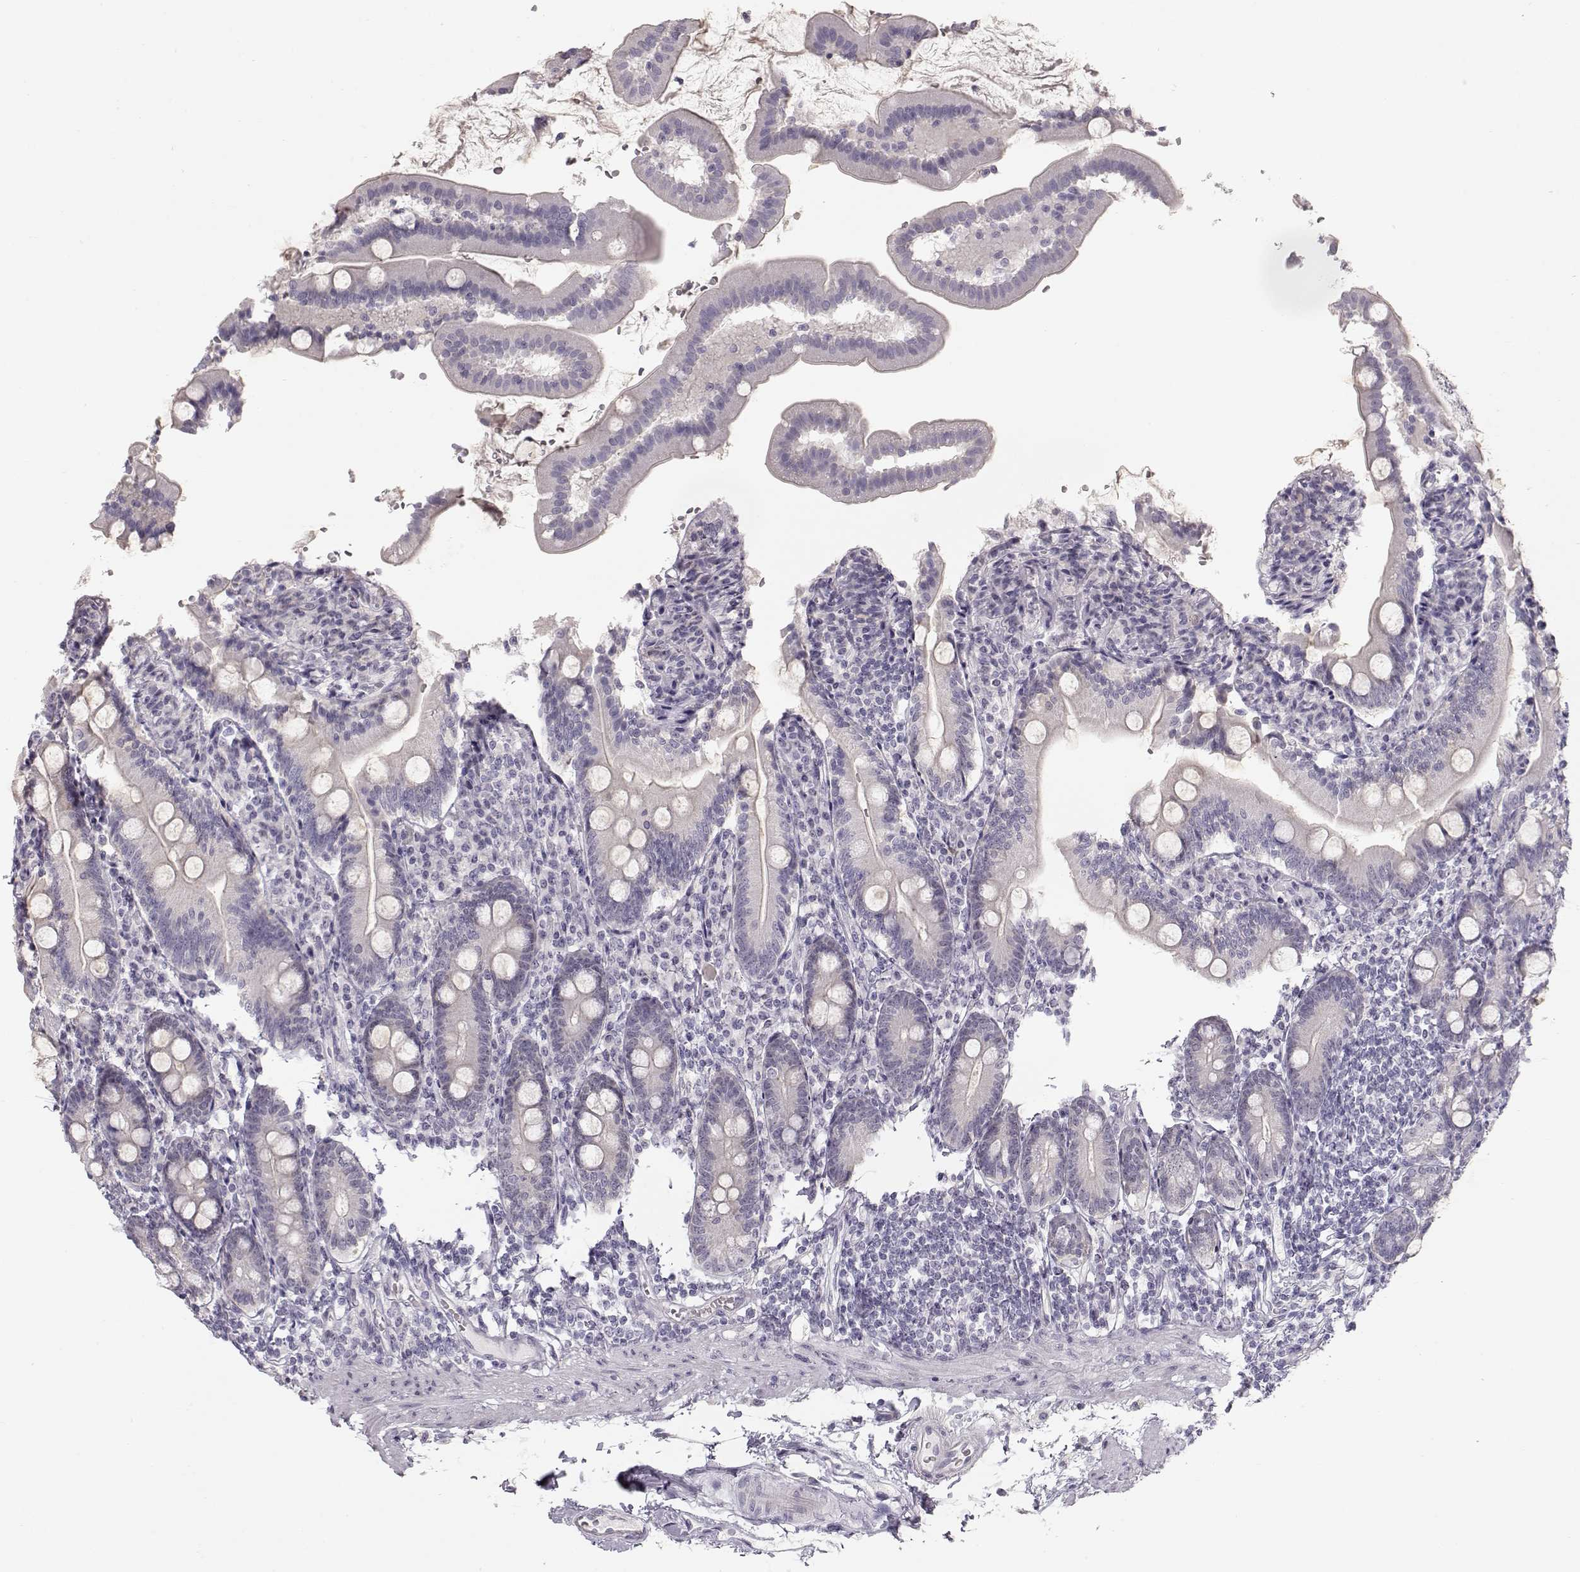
{"staining": {"intensity": "negative", "quantity": "none", "location": "none"}, "tissue": "duodenum", "cell_type": "Glandular cells", "image_type": "normal", "snomed": [{"axis": "morphology", "description": "Normal tissue, NOS"}, {"axis": "topography", "description": "Duodenum"}], "caption": "Immunohistochemical staining of benign human duodenum exhibits no significant staining in glandular cells.", "gene": "FAM205A", "patient": {"sex": "female", "age": 67}}